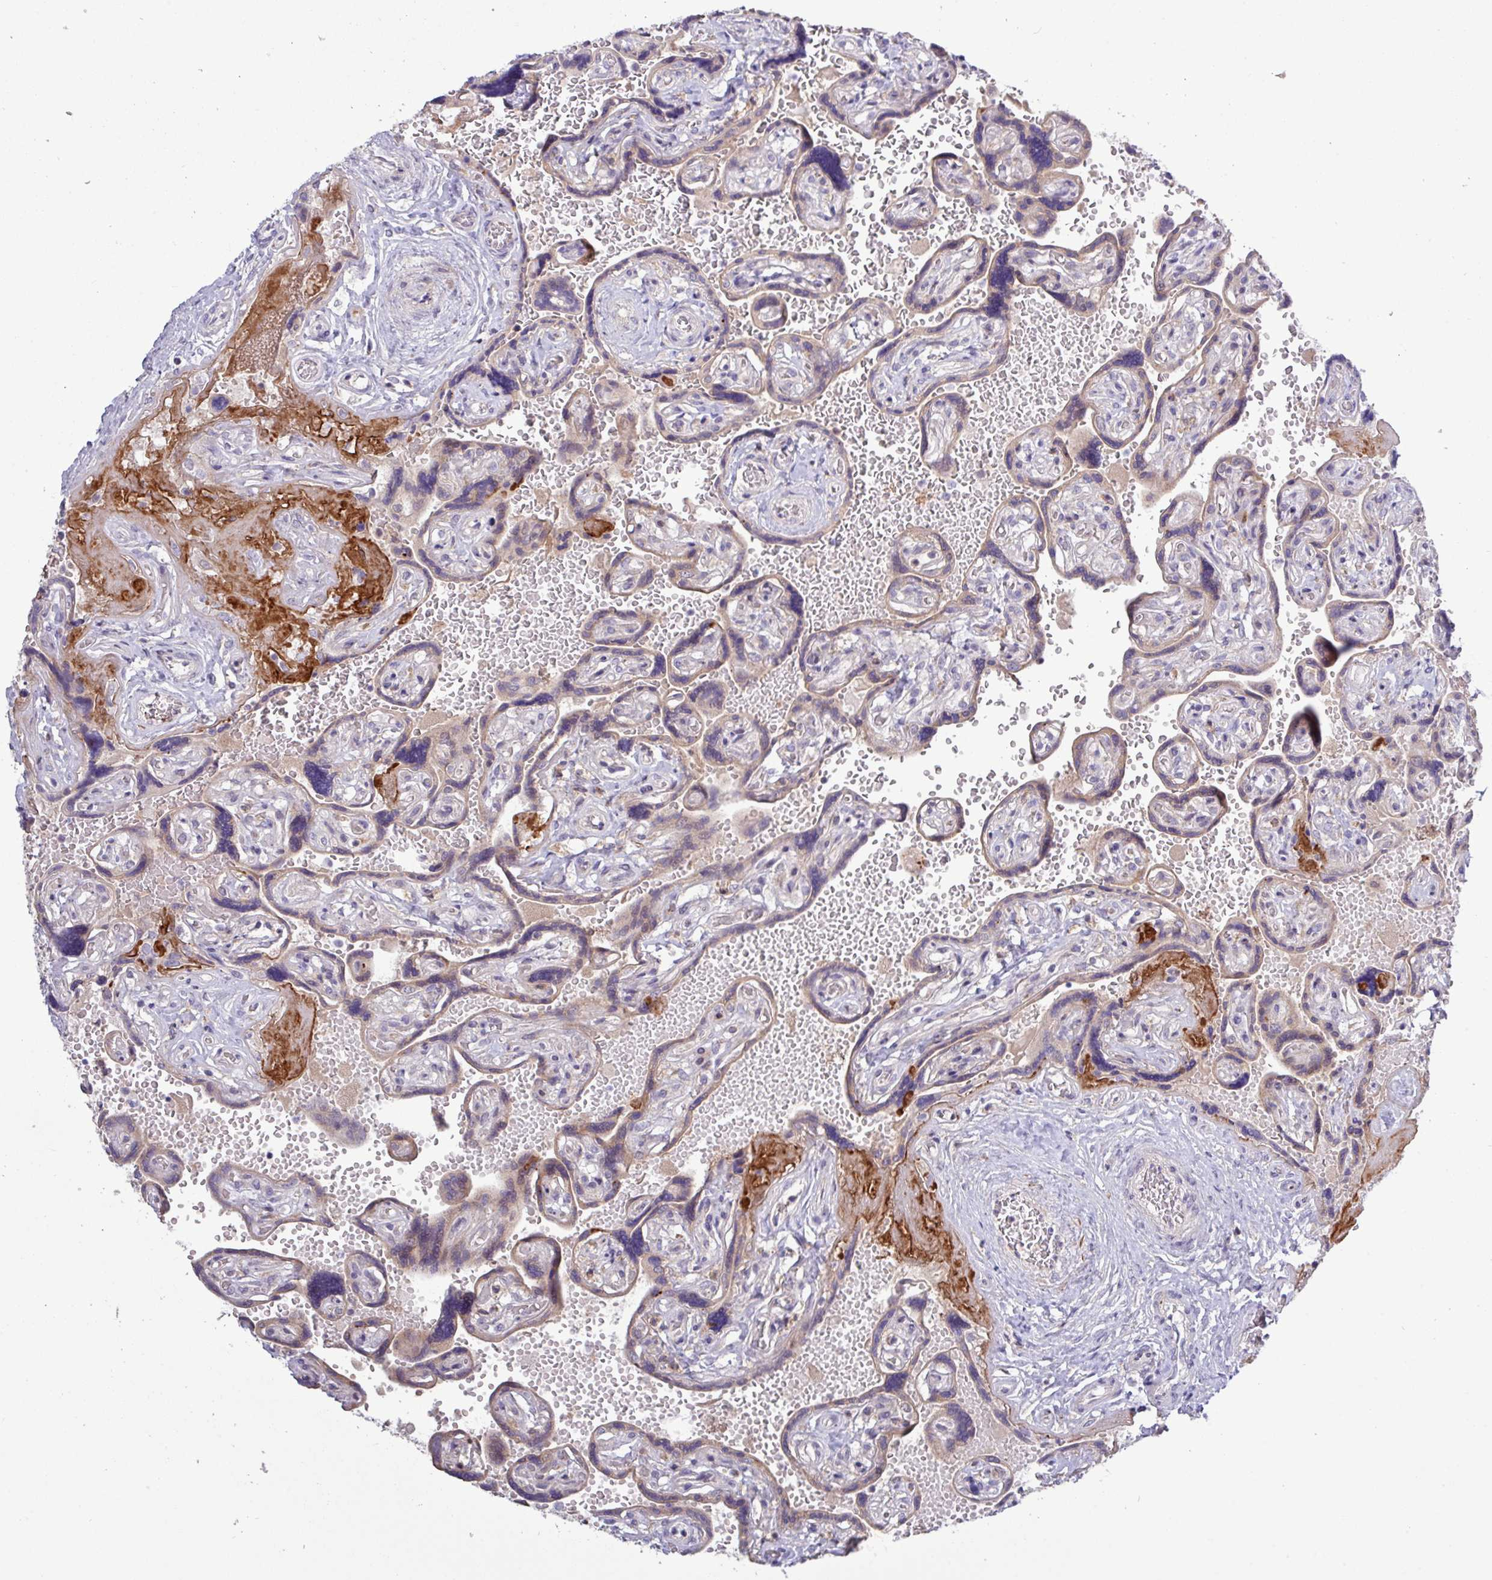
{"staining": {"intensity": "weak", "quantity": "25%-75%", "location": "cytoplasmic/membranous"}, "tissue": "placenta", "cell_type": "Trophoblastic cells", "image_type": "normal", "snomed": [{"axis": "morphology", "description": "Normal tissue, NOS"}, {"axis": "topography", "description": "Placenta"}], "caption": "This histopathology image demonstrates normal placenta stained with immunohistochemistry (IHC) to label a protein in brown. The cytoplasmic/membranous of trophoblastic cells show weak positivity for the protein. Nuclei are counter-stained blue.", "gene": "TNFSF12", "patient": {"sex": "female", "age": 32}}